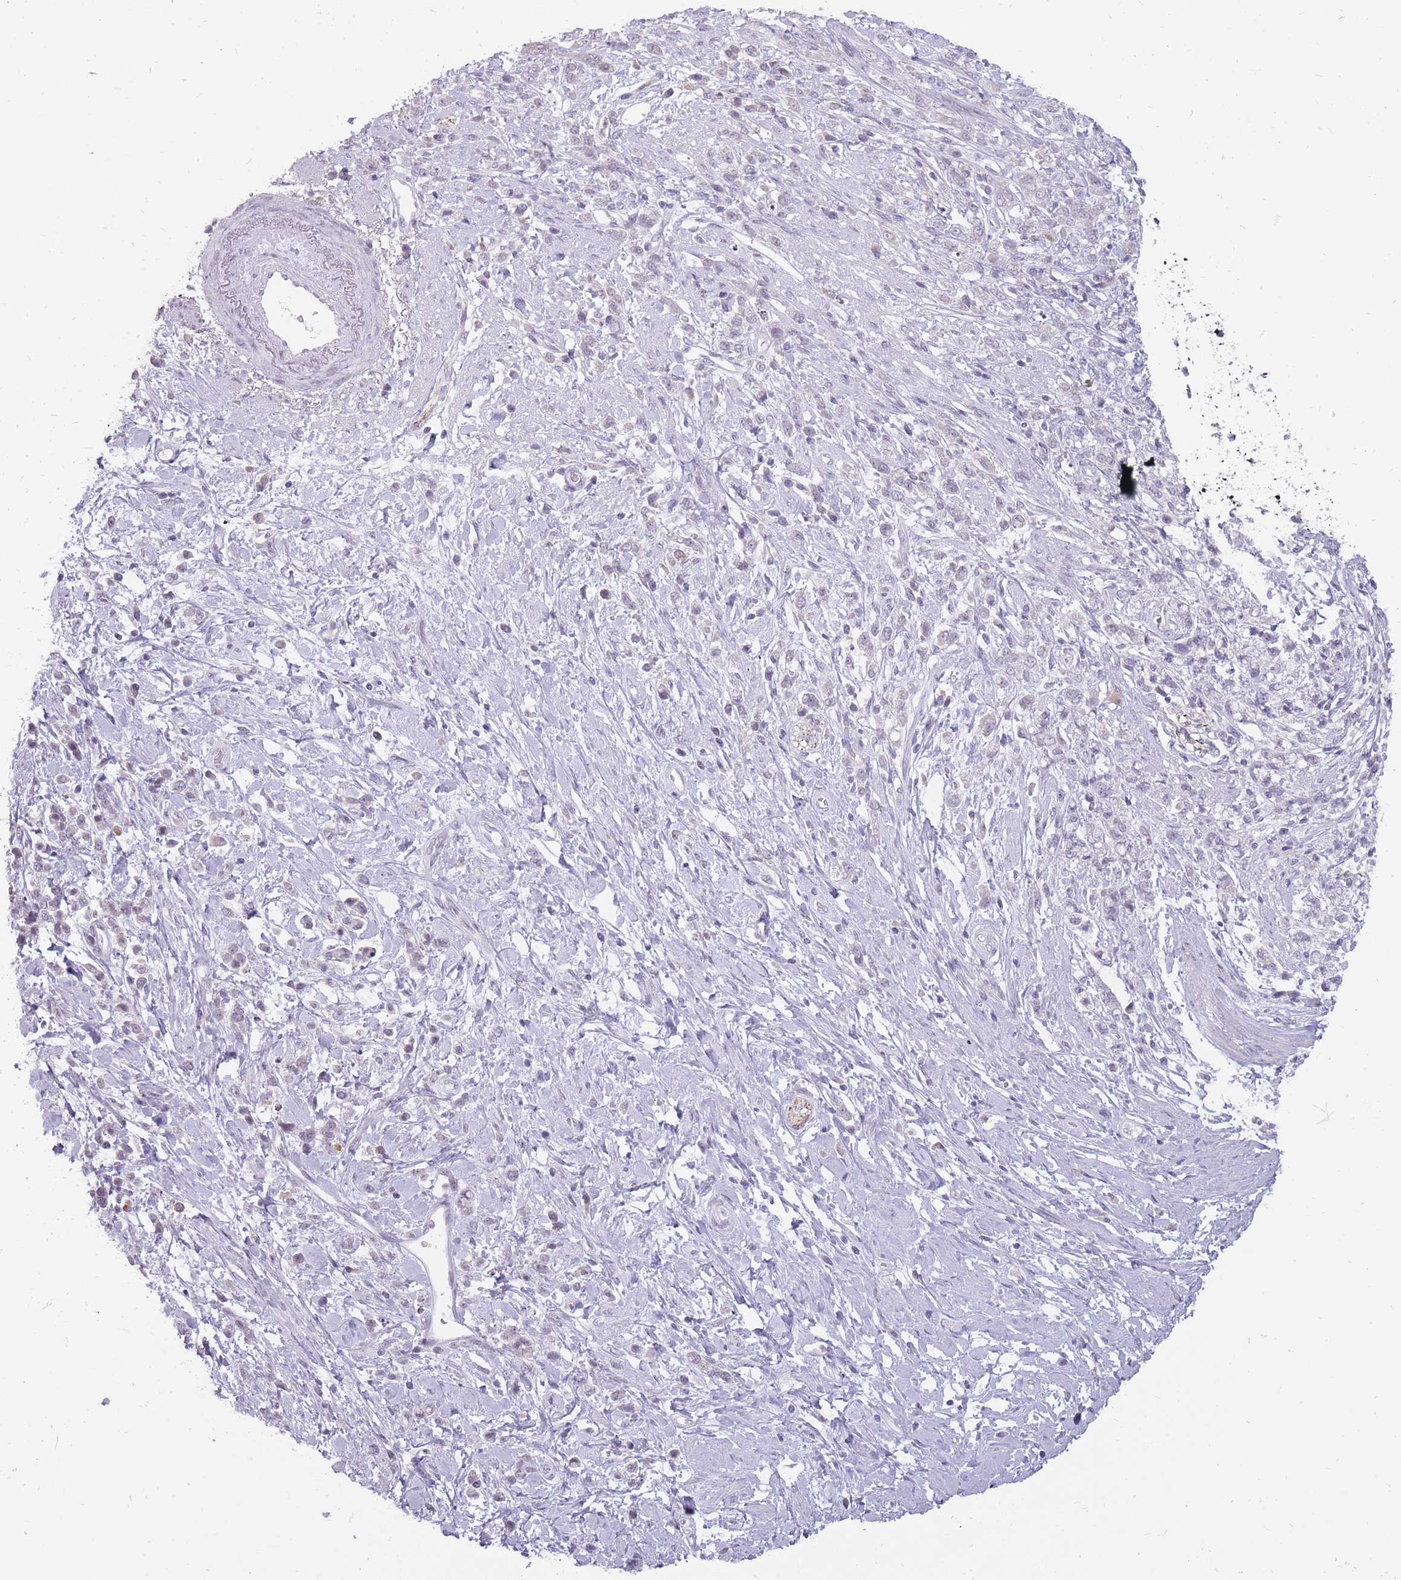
{"staining": {"intensity": "negative", "quantity": "none", "location": "none"}, "tissue": "stomach cancer", "cell_type": "Tumor cells", "image_type": "cancer", "snomed": [{"axis": "morphology", "description": "Adenocarcinoma, NOS"}, {"axis": "topography", "description": "Stomach"}], "caption": "This is an IHC micrograph of stomach adenocarcinoma. There is no positivity in tumor cells.", "gene": "POMZP3", "patient": {"sex": "female", "age": 60}}